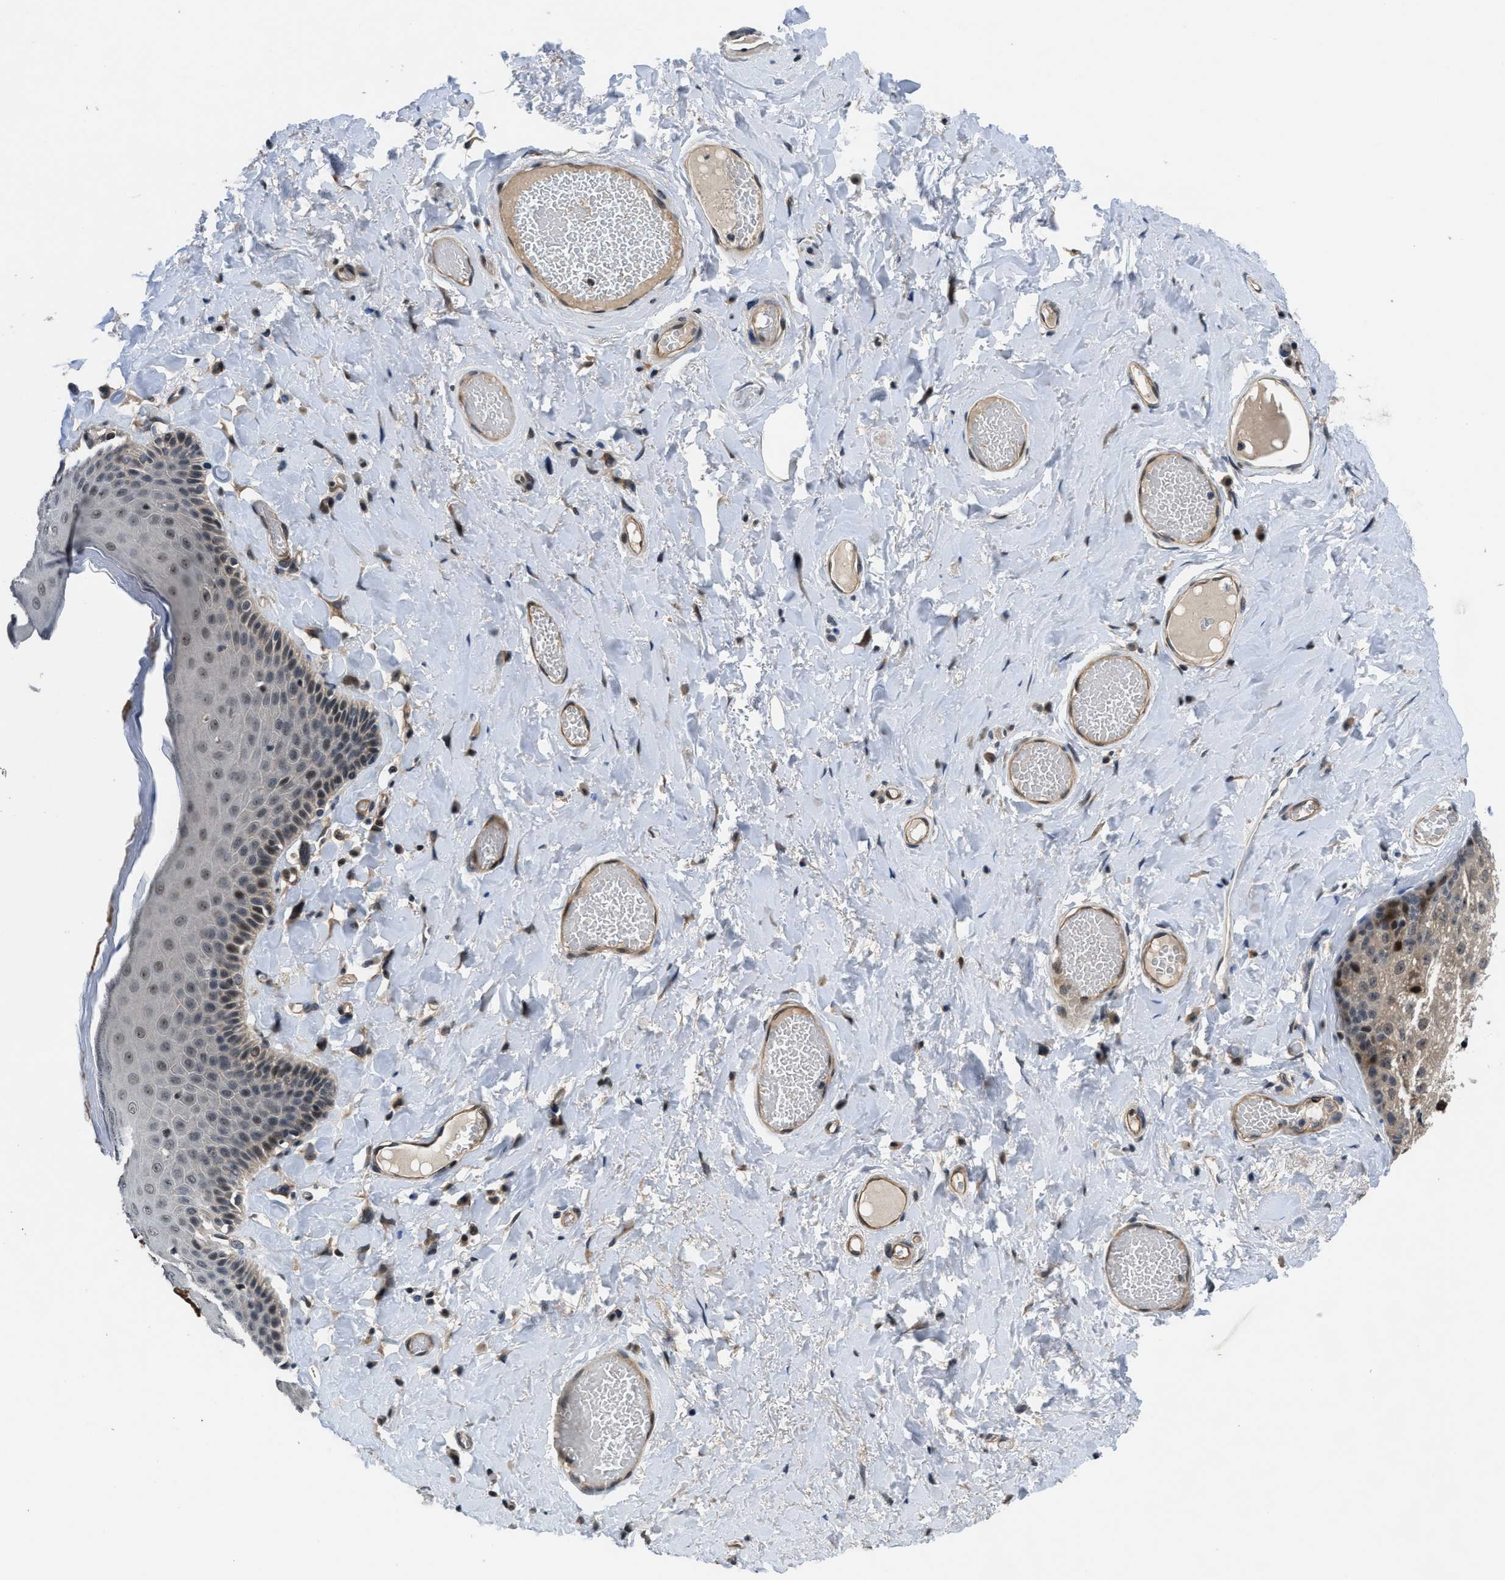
{"staining": {"intensity": "weak", "quantity": "25%-75%", "location": "nuclear"}, "tissue": "skin", "cell_type": "Epidermal cells", "image_type": "normal", "snomed": [{"axis": "morphology", "description": "Normal tissue, NOS"}, {"axis": "topography", "description": "Anal"}], "caption": "Benign skin demonstrates weak nuclear expression in about 25%-75% of epidermal cells, visualized by immunohistochemistry. (Brightfield microscopy of DAB IHC at high magnification).", "gene": "SETD5", "patient": {"sex": "male", "age": 69}}